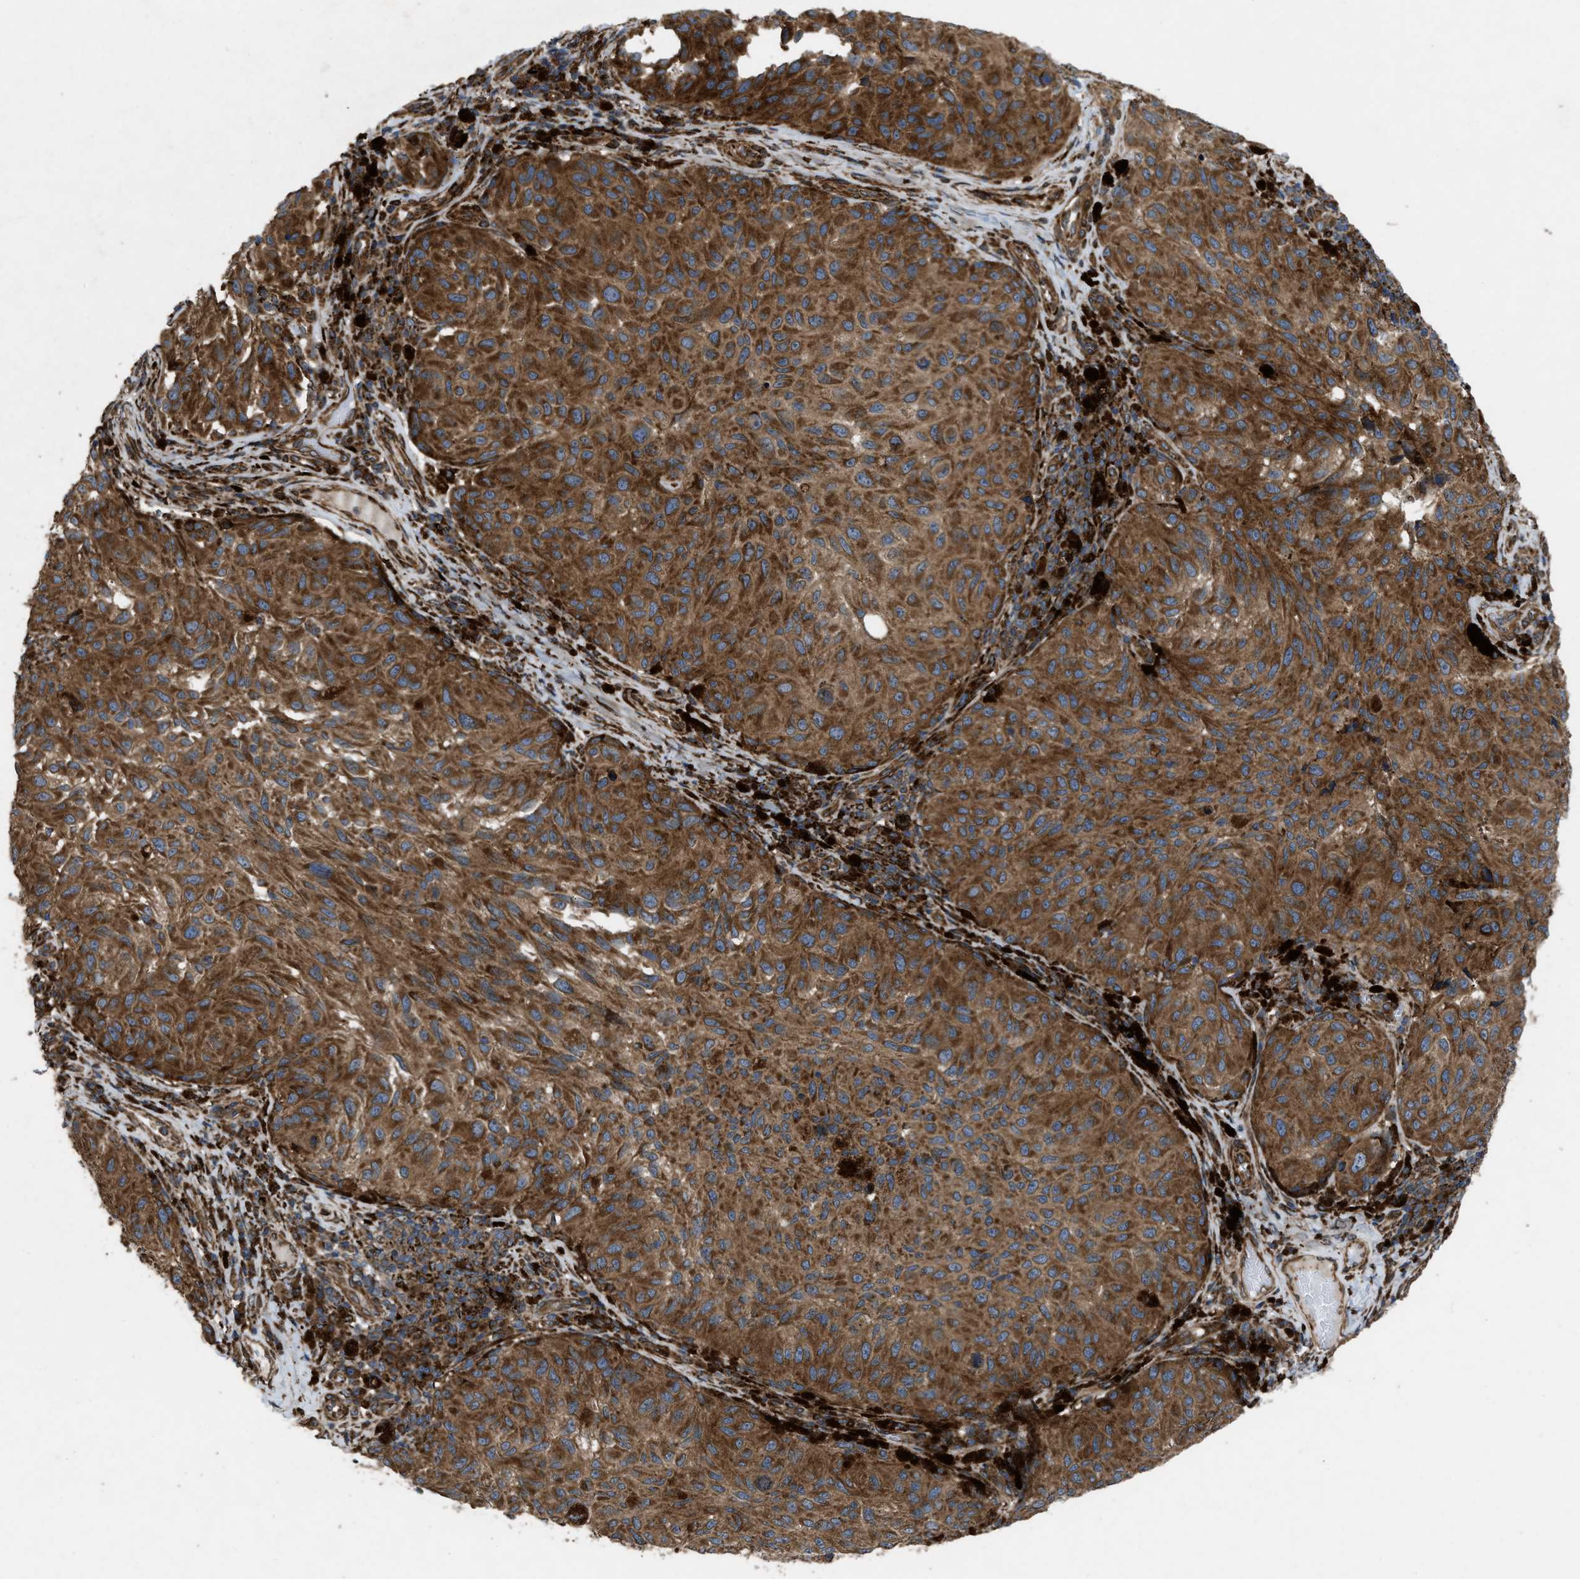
{"staining": {"intensity": "strong", "quantity": ">75%", "location": "cytoplasmic/membranous"}, "tissue": "melanoma", "cell_type": "Tumor cells", "image_type": "cancer", "snomed": [{"axis": "morphology", "description": "Malignant melanoma, NOS"}, {"axis": "topography", "description": "Skin"}], "caption": "Strong cytoplasmic/membranous positivity for a protein is appreciated in about >75% of tumor cells of malignant melanoma using immunohistochemistry (IHC).", "gene": "PER3", "patient": {"sex": "female", "age": 73}}